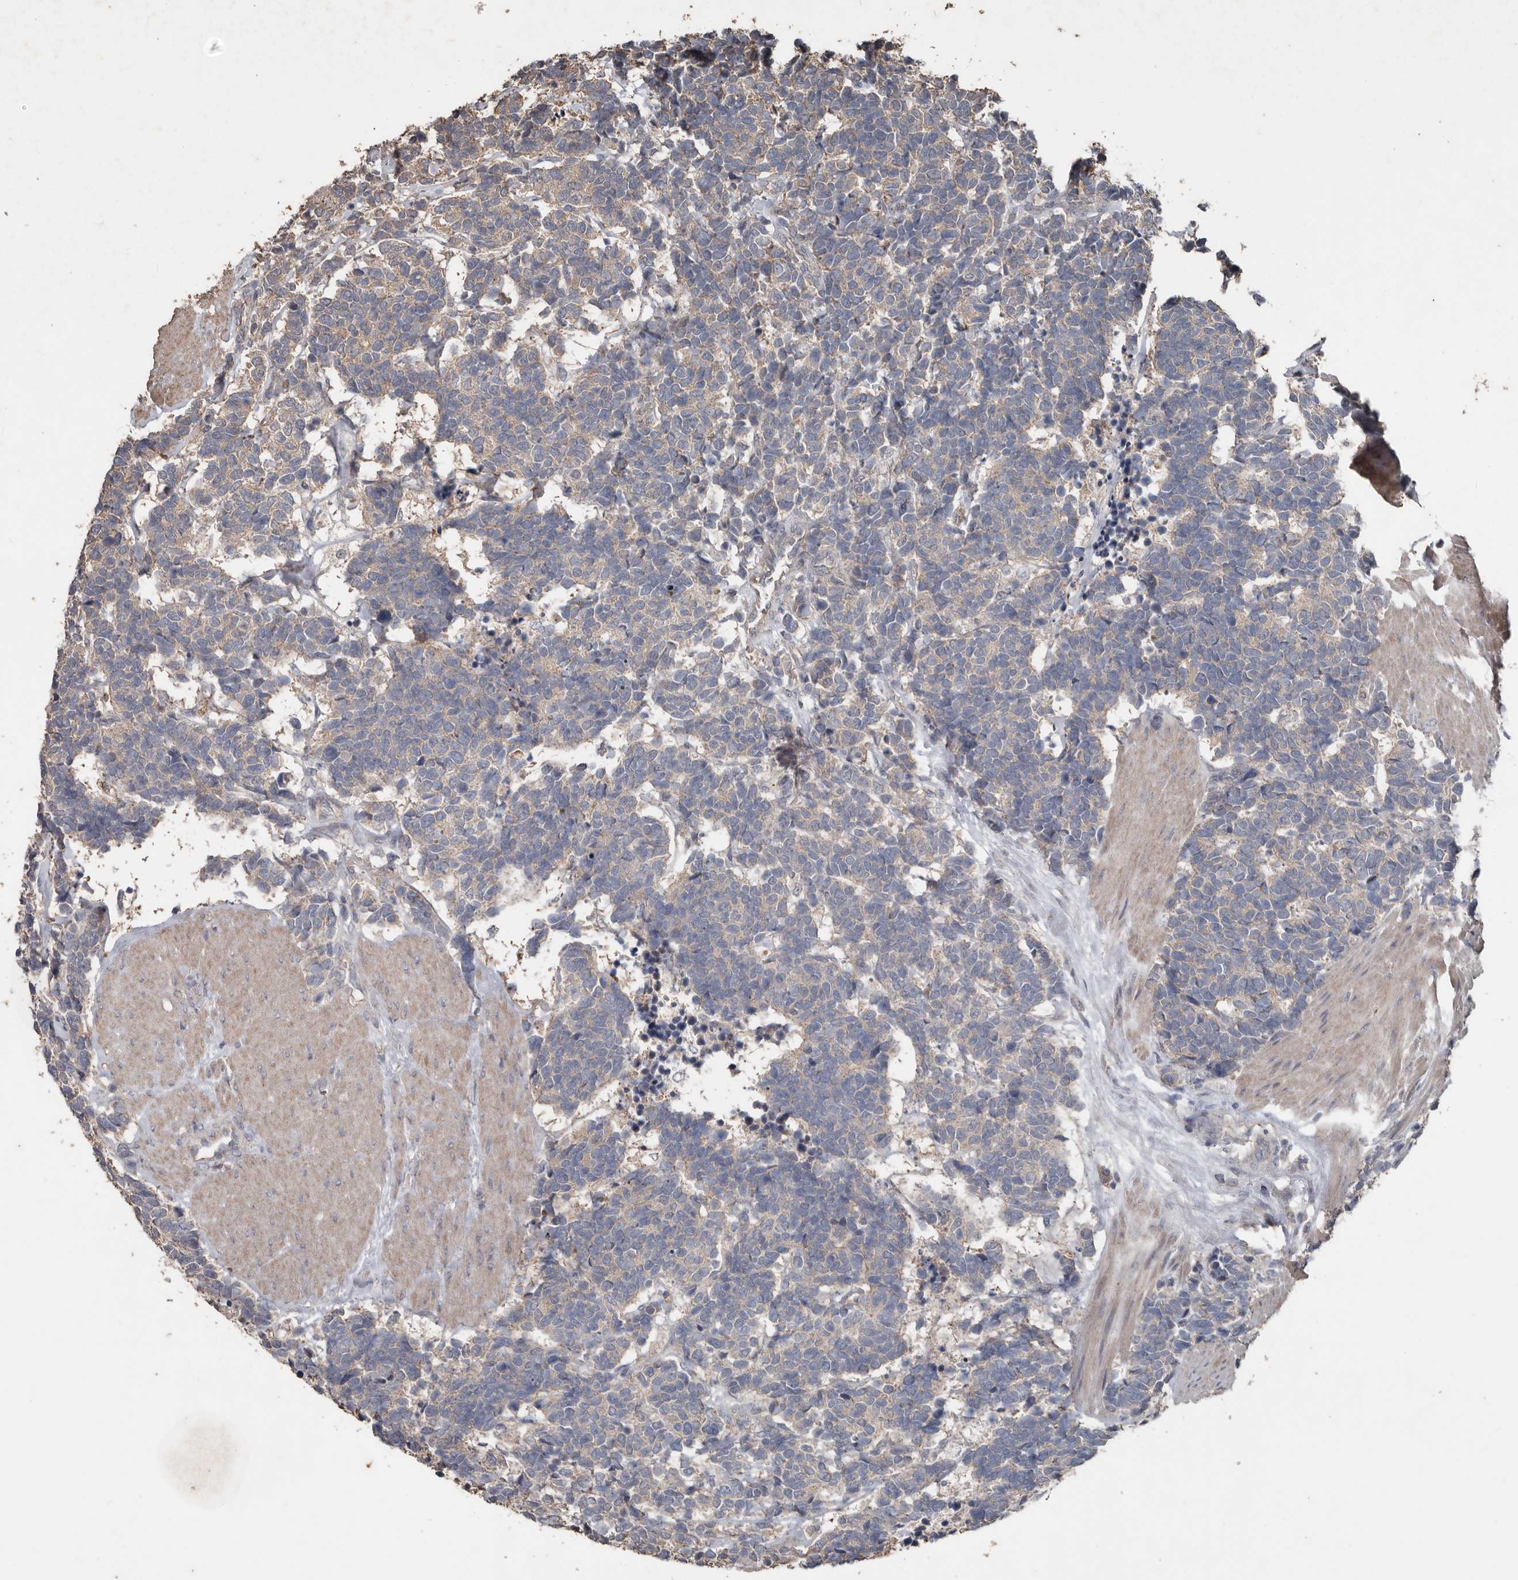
{"staining": {"intensity": "weak", "quantity": "<25%", "location": "cytoplasmic/membranous"}, "tissue": "carcinoid", "cell_type": "Tumor cells", "image_type": "cancer", "snomed": [{"axis": "morphology", "description": "Carcinoma, NOS"}, {"axis": "morphology", "description": "Carcinoid, malignant, NOS"}, {"axis": "topography", "description": "Urinary bladder"}], "caption": "Tumor cells show no significant protein expression in carcinoid (malignant). (Immunohistochemistry, brightfield microscopy, high magnification).", "gene": "HYAL4", "patient": {"sex": "male", "age": 57}}